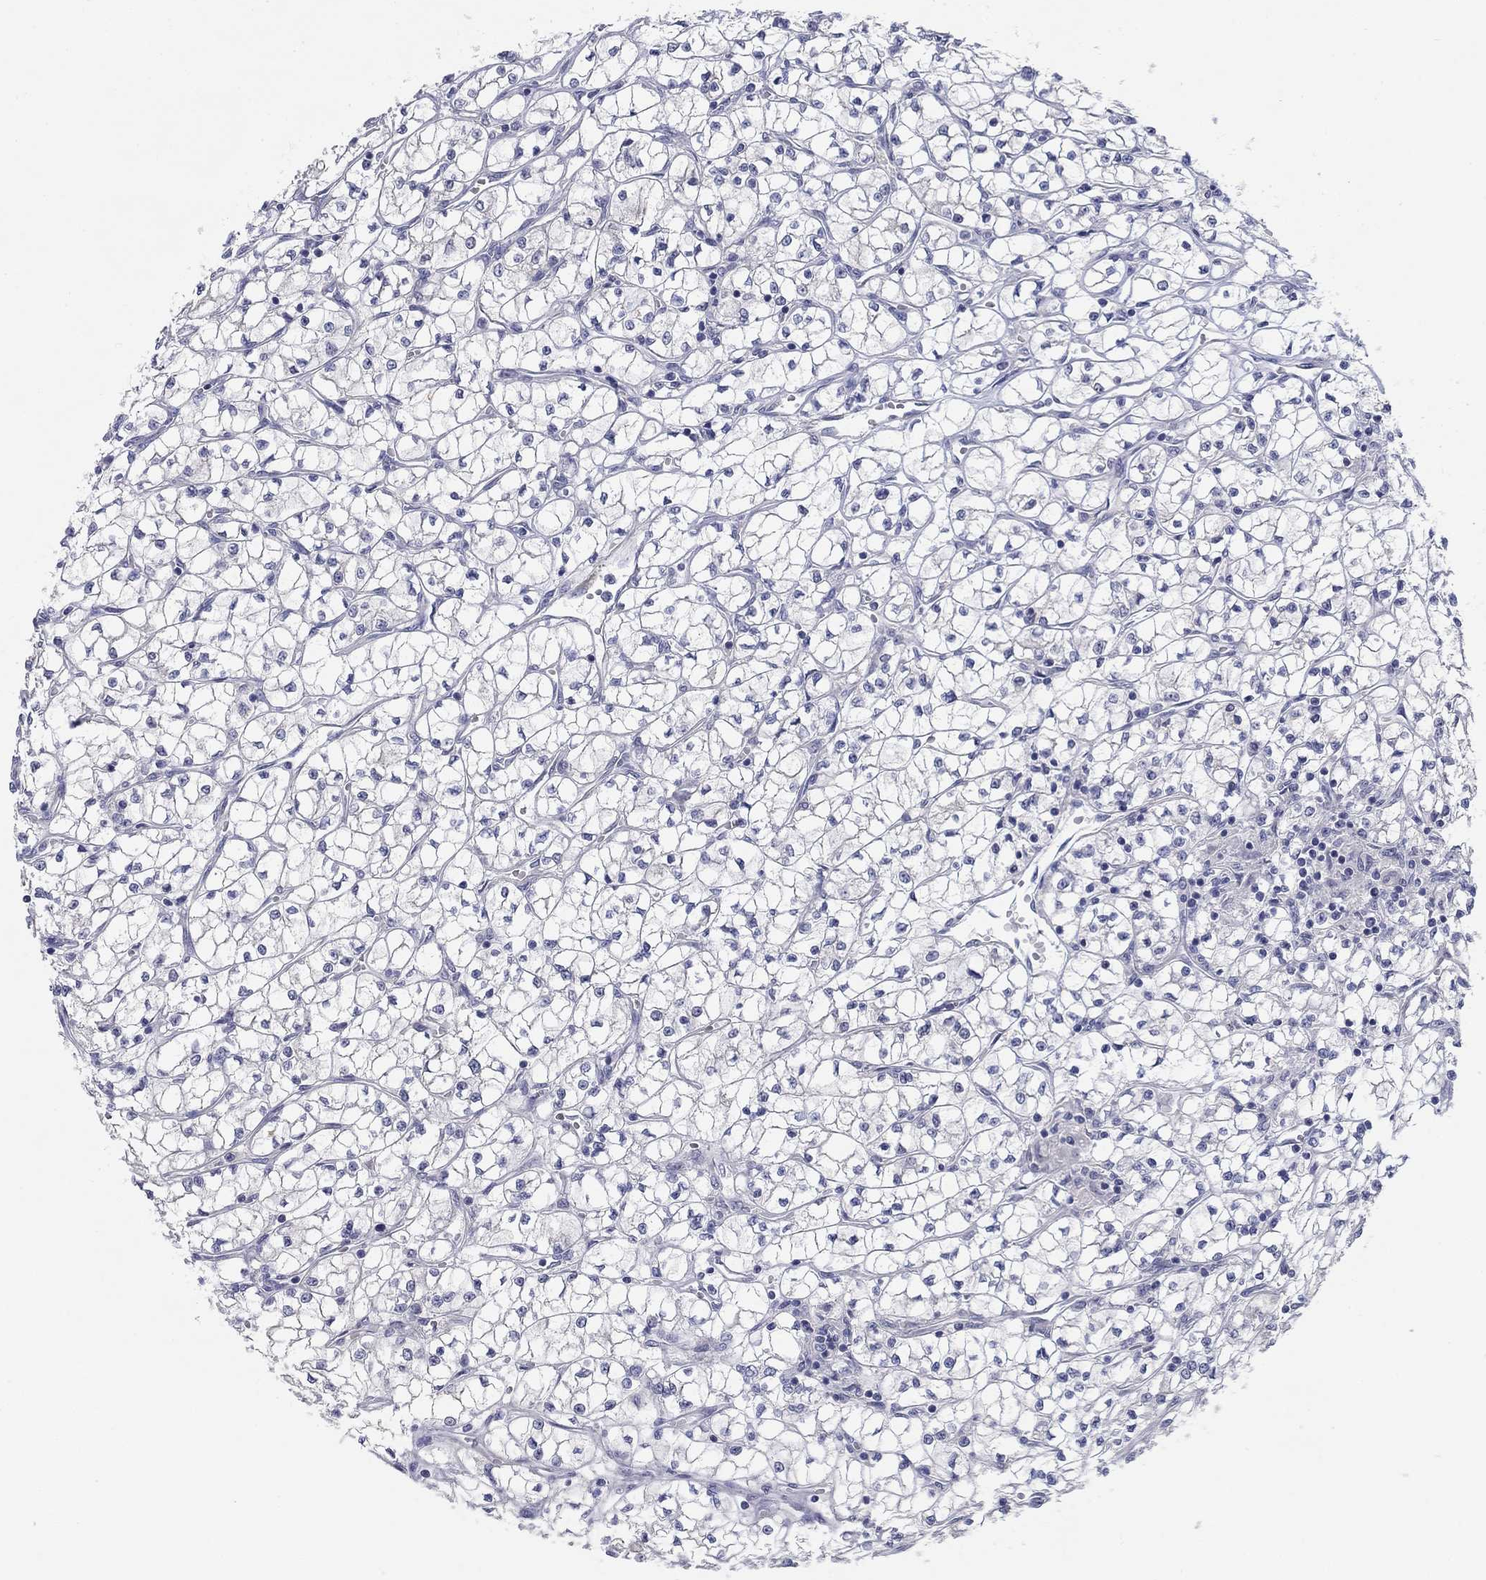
{"staining": {"intensity": "negative", "quantity": "none", "location": "none"}, "tissue": "renal cancer", "cell_type": "Tumor cells", "image_type": "cancer", "snomed": [{"axis": "morphology", "description": "Adenocarcinoma, NOS"}, {"axis": "topography", "description": "Kidney"}], "caption": "High magnification brightfield microscopy of renal adenocarcinoma stained with DAB (3,3'-diaminobenzidine) (brown) and counterstained with hematoxylin (blue): tumor cells show no significant staining.", "gene": "GRK7", "patient": {"sex": "female", "age": 64}}